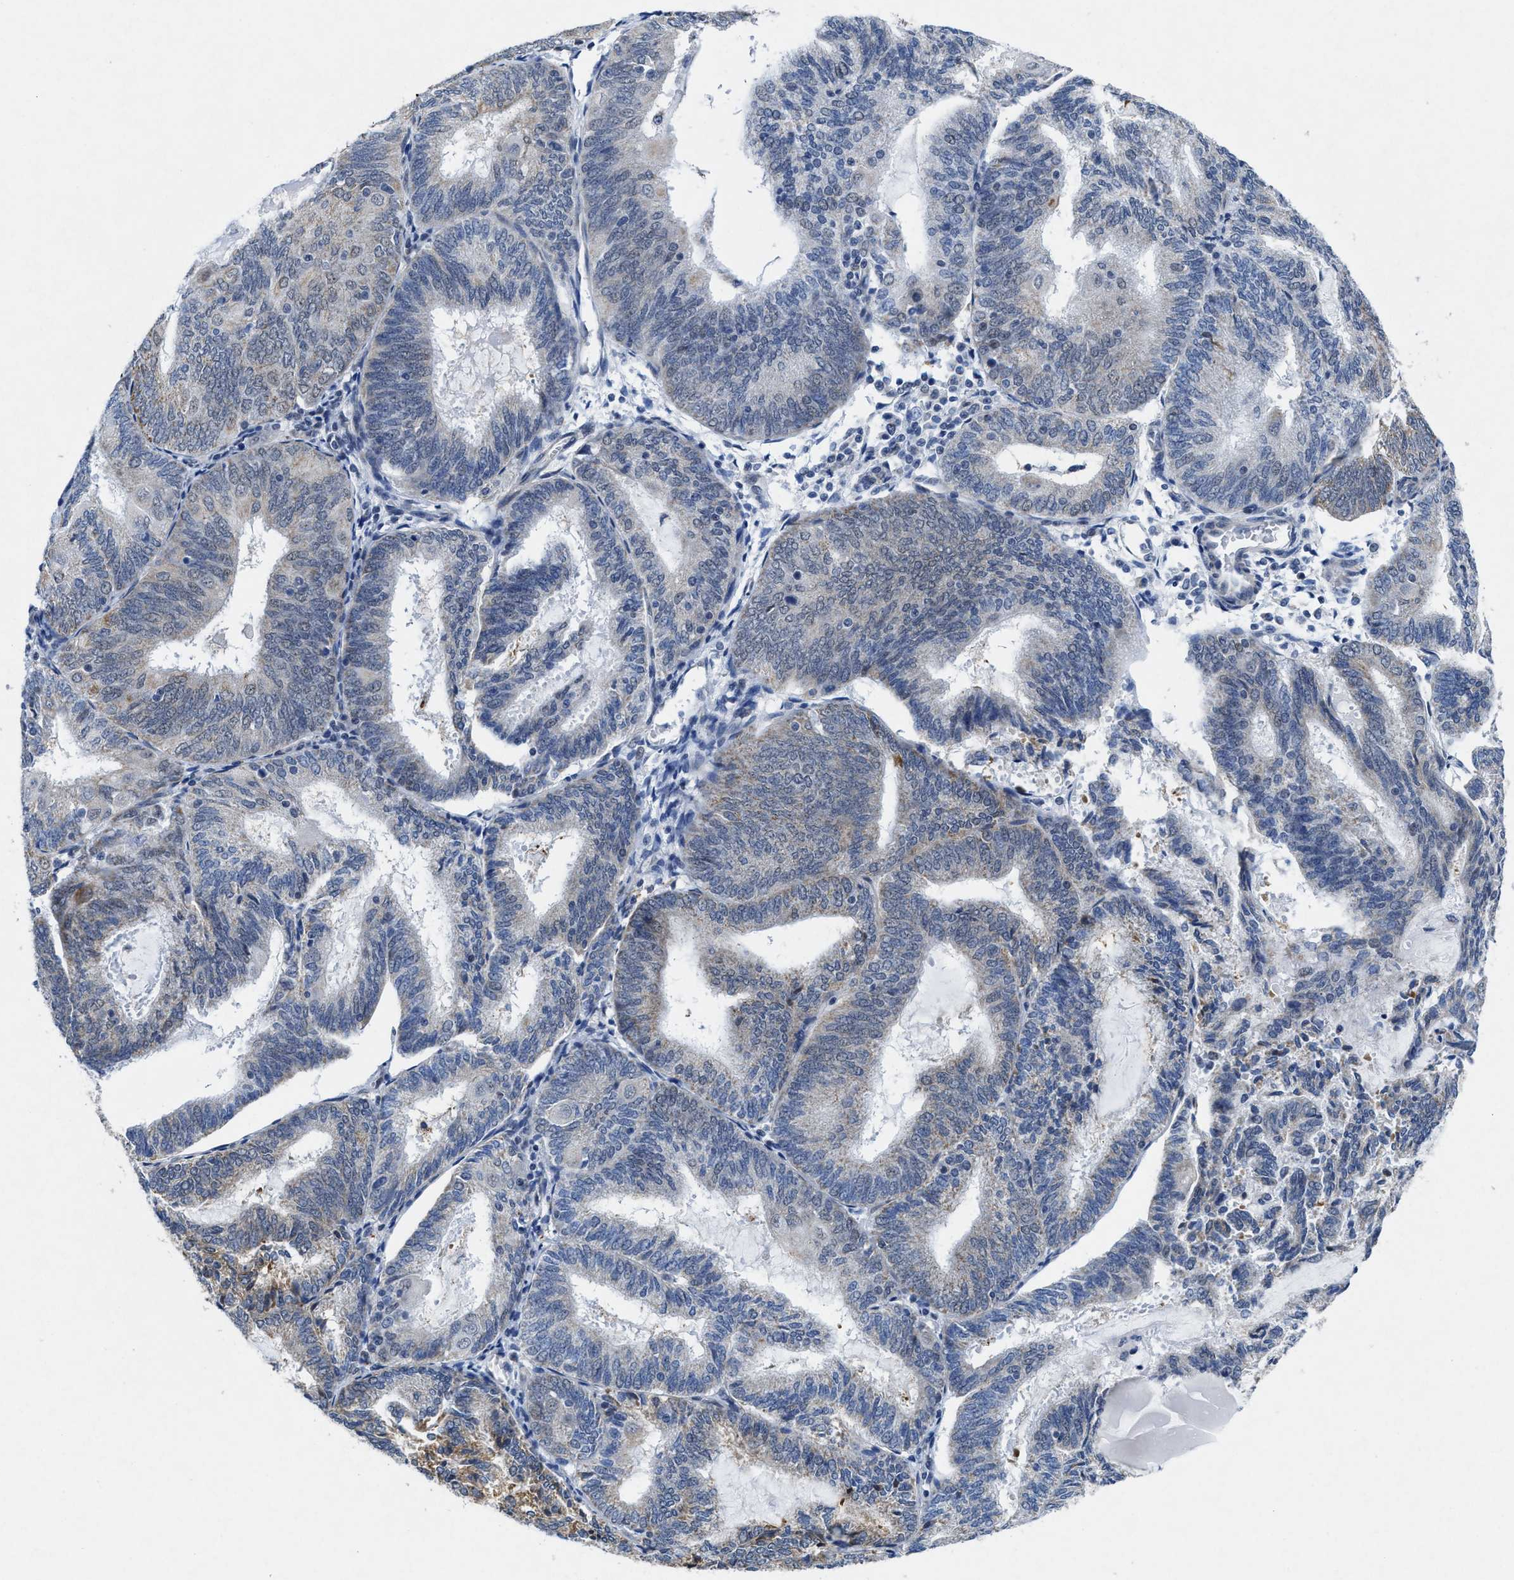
{"staining": {"intensity": "weak", "quantity": "<25%", "location": "cytoplasmic/membranous"}, "tissue": "endometrial cancer", "cell_type": "Tumor cells", "image_type": "cancer", "snomed": [{"axis": "morphology", "description": "Adenocarcinoma, NOS"}, {"axis": "topography", "description": "Endometrium"}], "caption": "The immunohistochemistry (IHC) photomicrograph has no significant positivity in tumor cells of endometrial cancer tissue. (DAB immunohistochemistry visualized using brightfield microscopy, high magnification).", "gene": "ID3", "patient": {"sex": "female", "age": 81}}